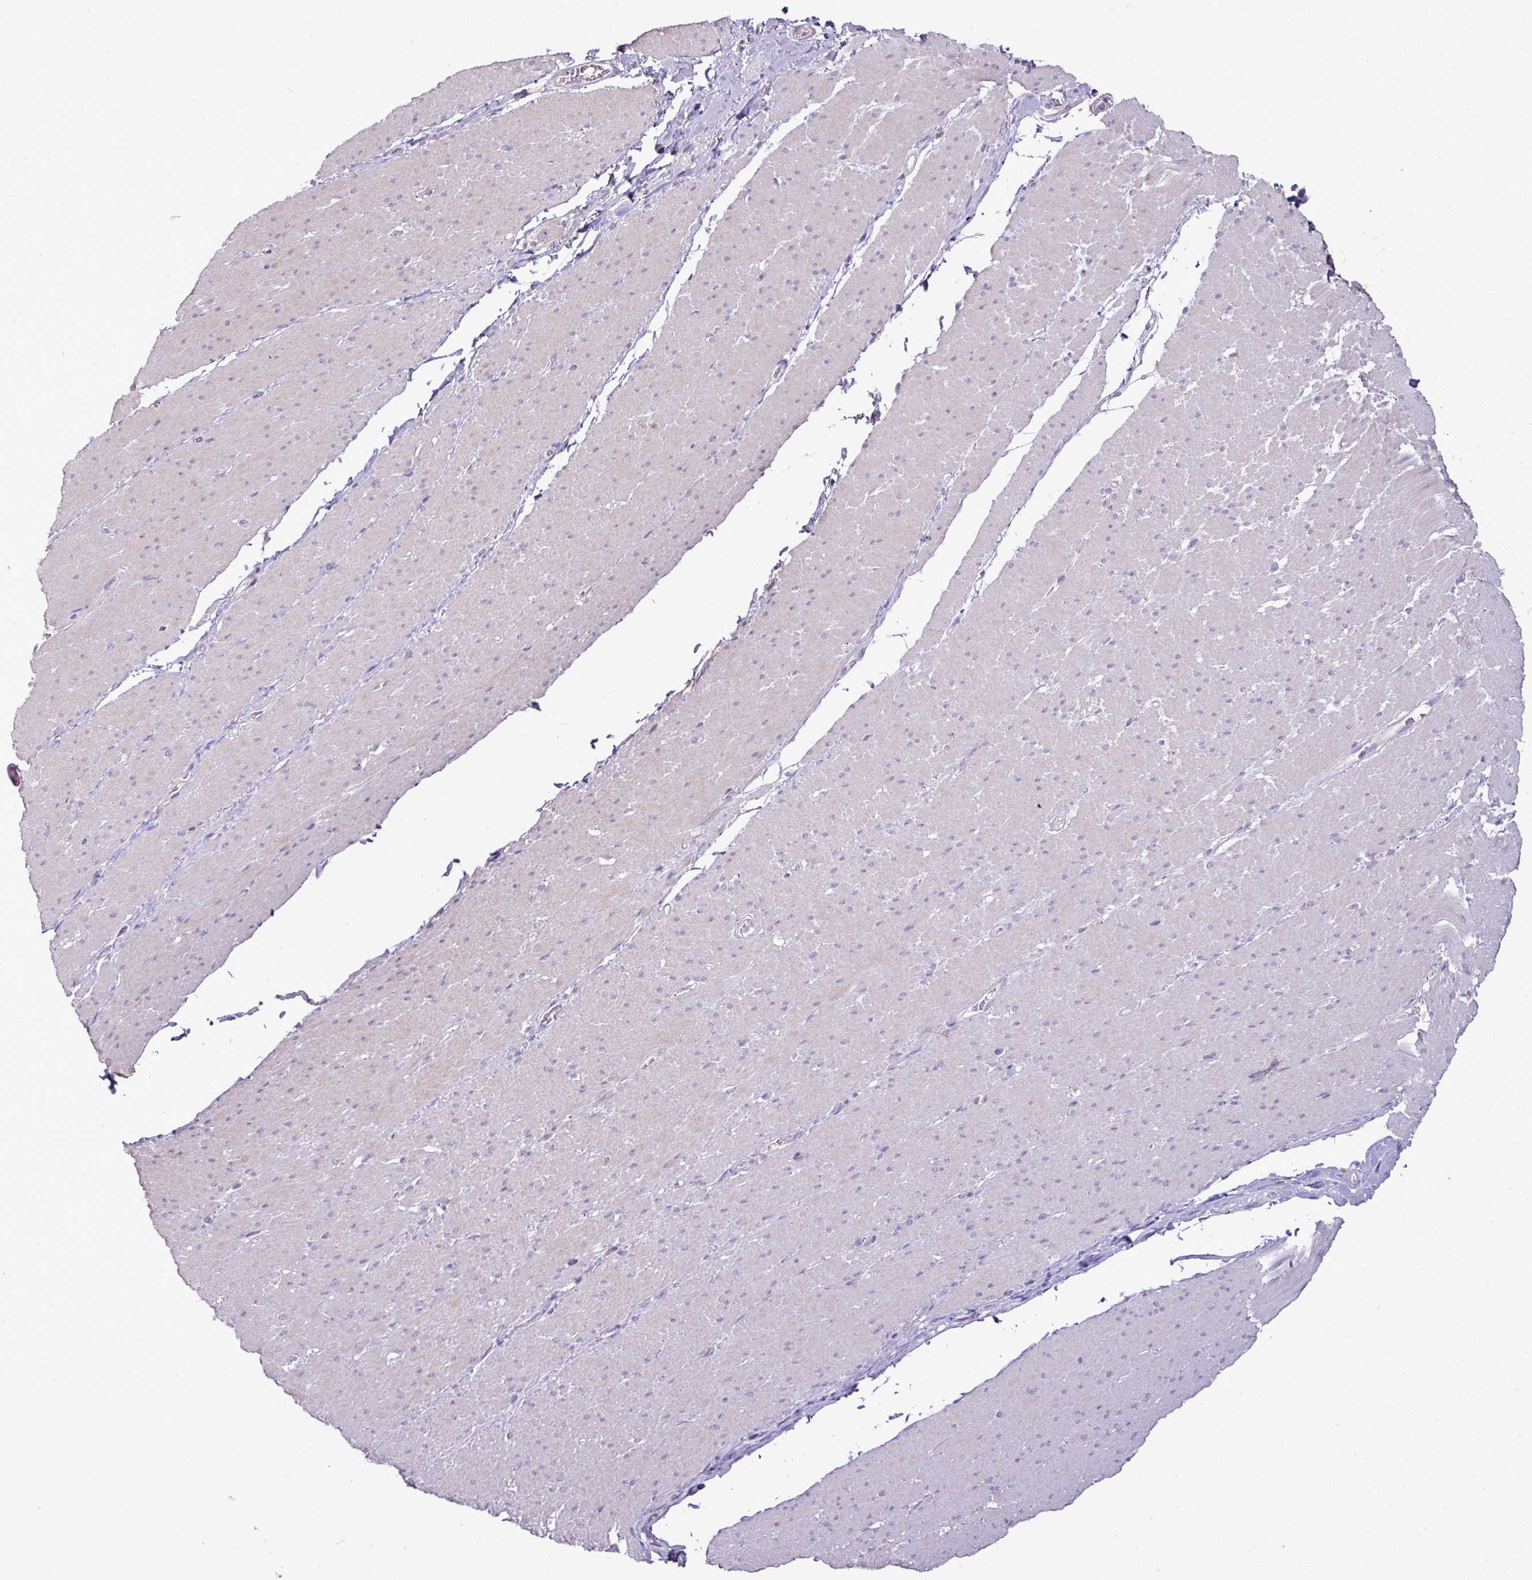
{"staining": {"intensity": "negative", "quantity": "none", "location": "none"}, "tissue": "smooth muscle", "cell_type": "Smooth muscle cells", "image_type": "normal", "snomed": [{"axis": "morphology", "description": "Normal tissue, NOS"}, {"axis": "topography", "description": "Smooth muscle"}, {"axis": "topography", "description": "Rectum"}], "caption": "Micrograph shows no significant protein staining in smooth muscle cells of benign smooth muscle. (Brightfield microscopy of DAB immunohistochemistry (IHC) at high magnification).", "gene": "BRINP2", "patient": {"sex": "male", "age": 53}}